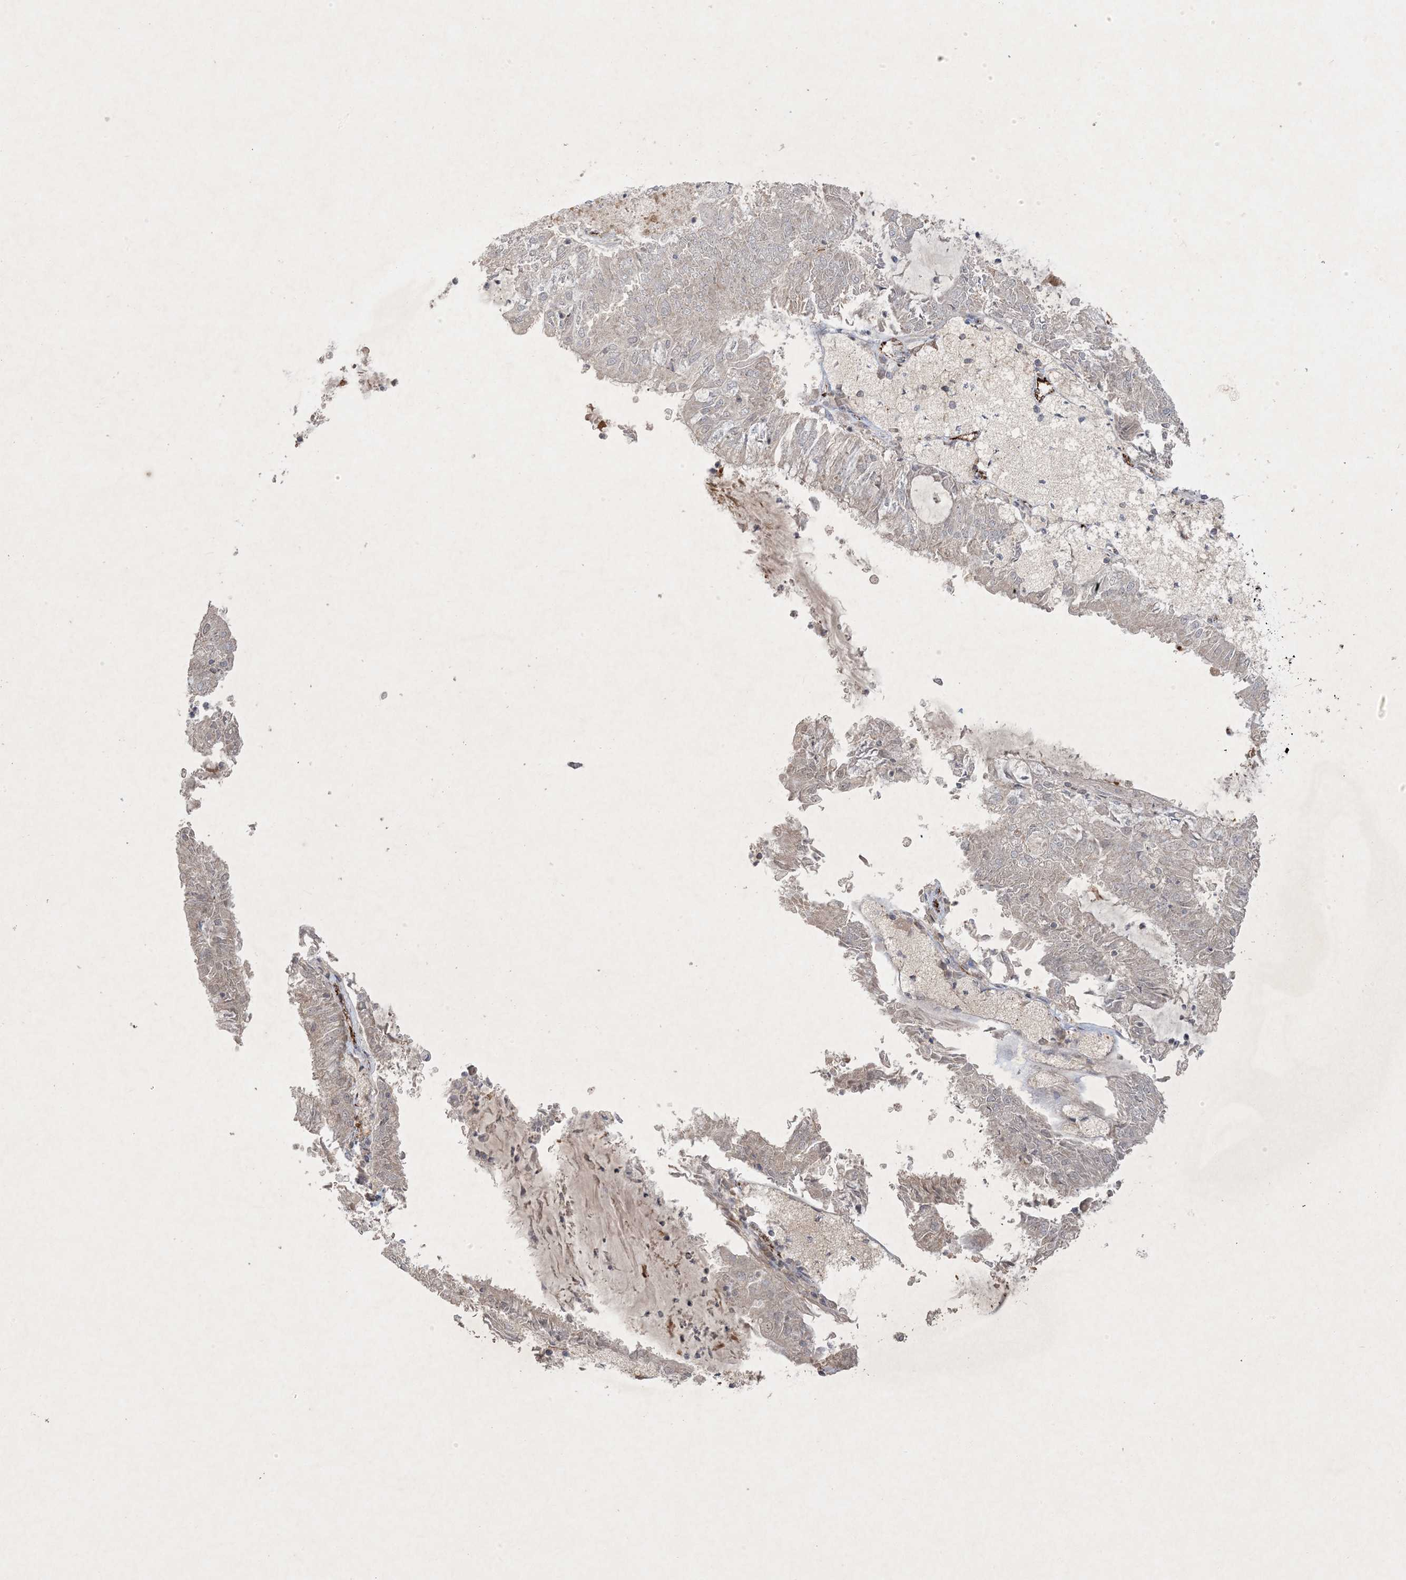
{"staining": {"intensity": "negative", "quantity": "none", "location": "none"}, "tissue": "endometrial cancer", "cell_type": "Tumor cells", "image_type": "cancer", "snomed": [{"axis": "morphology", "description": "Adenocarcinoma, NOS"}, {"axis": "topography", "description": "Endometrium"}], "caption": "Protein analysis of adenocarcinoma (endometrial) exhibits no significant expression in tumor cells.", "gene": "PRSS36", "patient": {"sex": "female", "age": 57}}